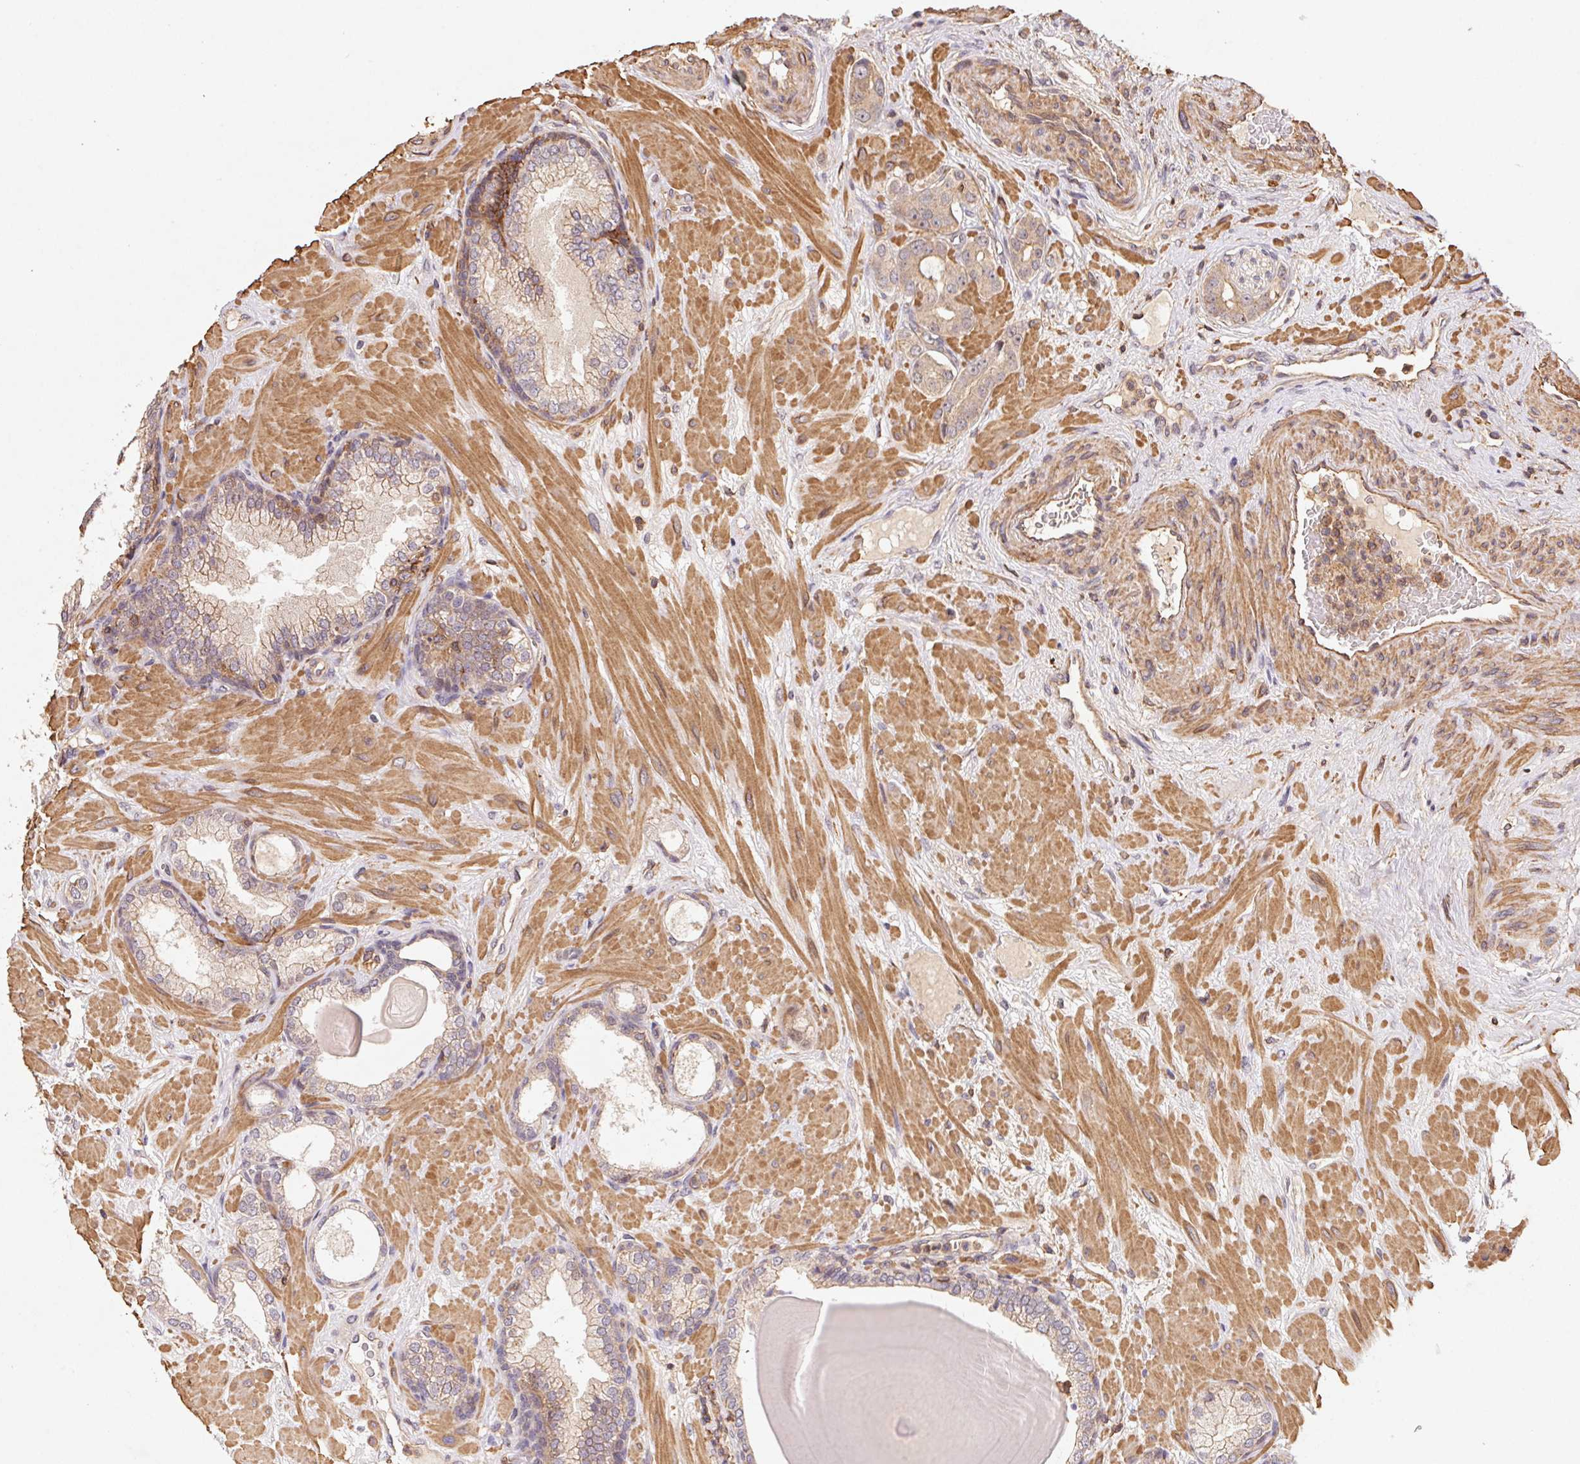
{"staining": {"intensity": "weak", "quantity": "<25%", "location": "cytoplasmic/membranous"}, "tissue": "prostate cancer", "cell_type": "Tumor cells", "image_type": "cancer", "snomed": [{"axis": "morphology", "description": "Adenocarcinoma, Low grade"}, {"axis": "topography", "description": "Prostate"}], "caption": "This histopathology image is of prostate adenocarcinoma (low-grade) stained with immunohistochemistry (IHC) to label a protein in brown with the nuclei are counter-stained blue. There is no staining in tumor cells.", "gene": "ATG10", "patient": {"sex": "male", "age": 57}}